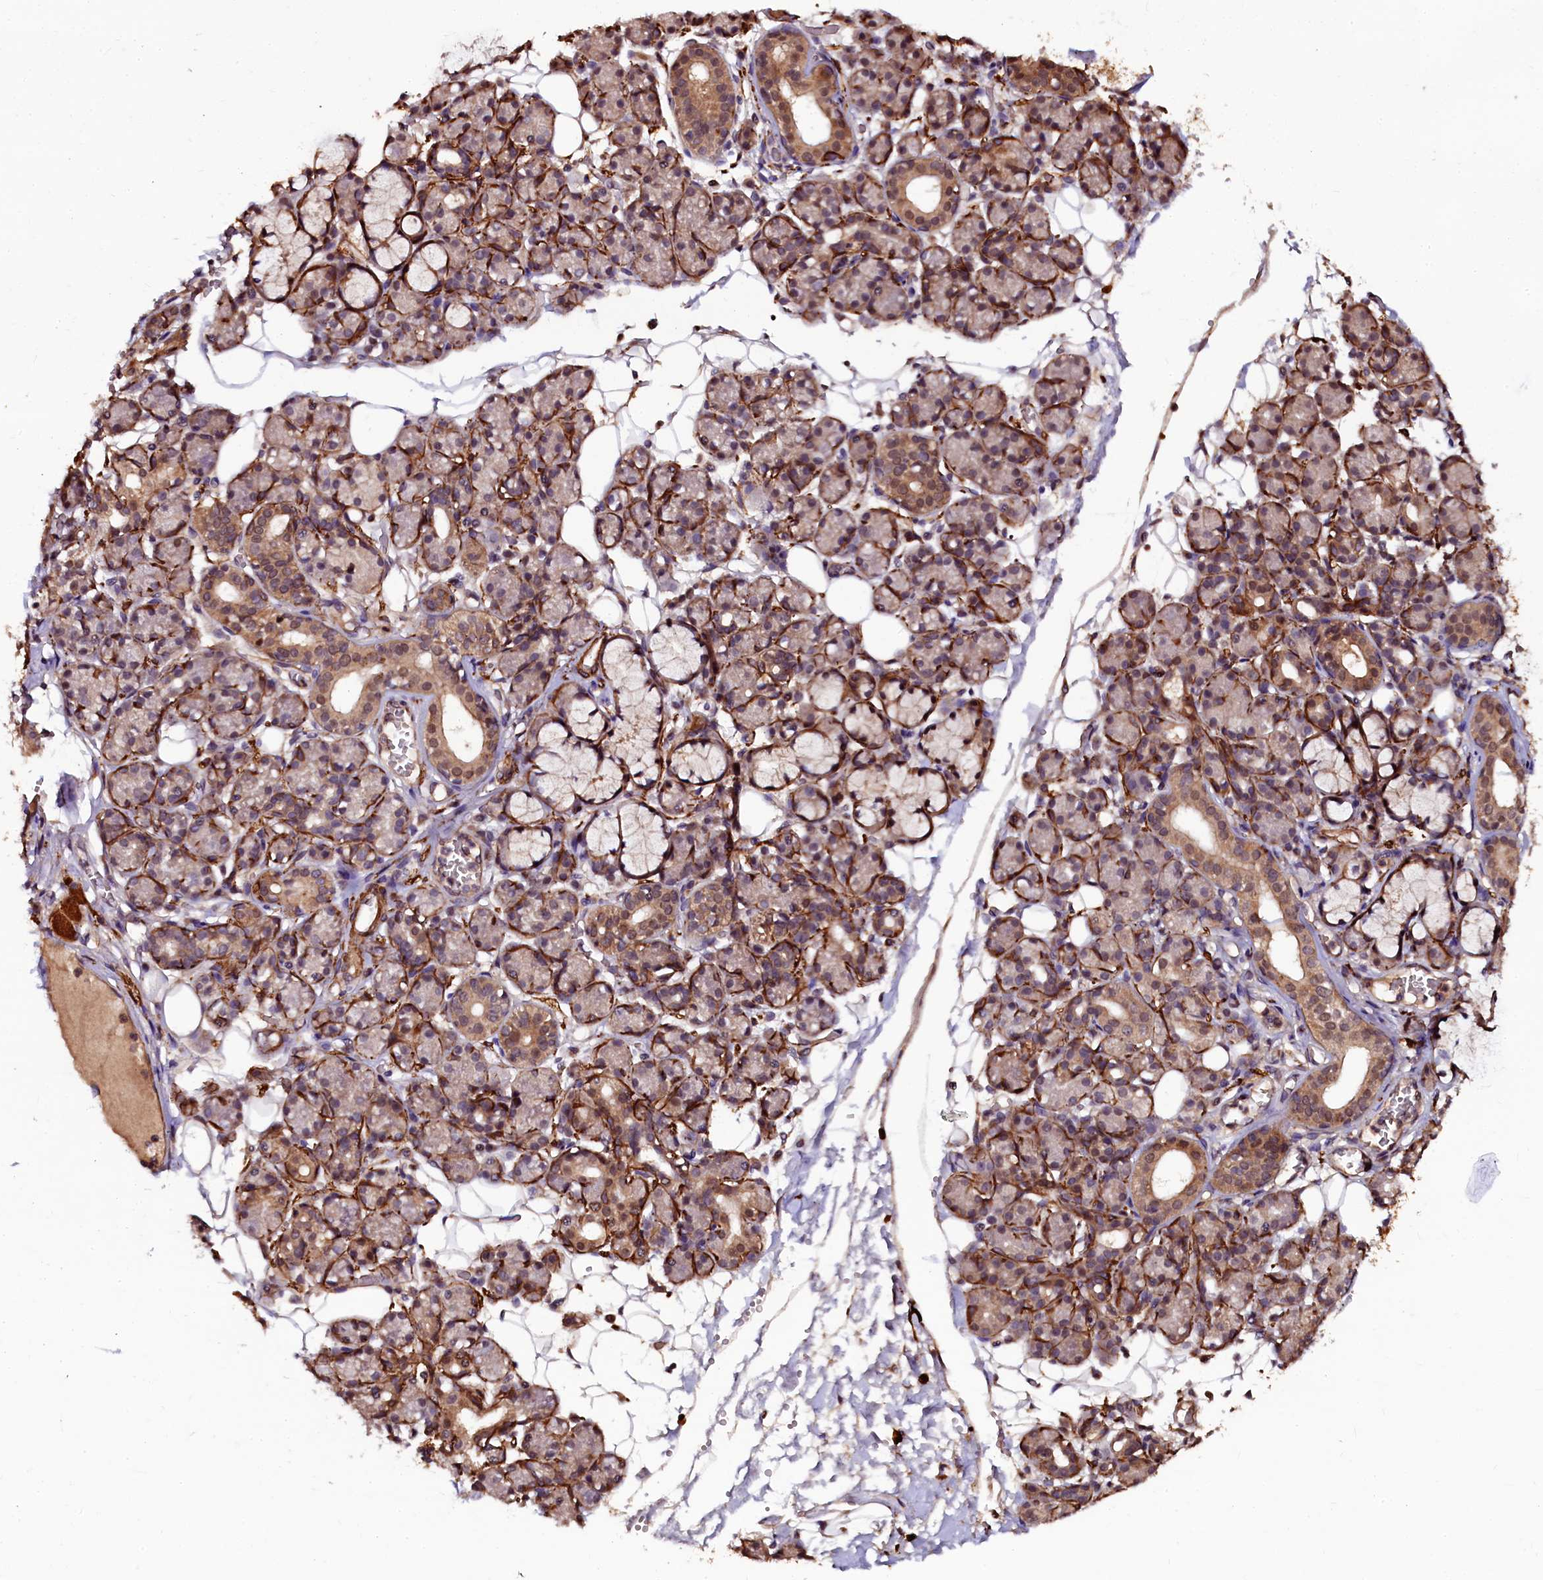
{"staining": {"intensity": "moderate", "quantity": "25%-75%", "location": "cytoplasmic/membranous,nuclear"}, "tissue": "salivary gland", "cell_type": "Glandular cells", "image_type": "normal", "snomed": [{"axis": "morphology", "description": "Normal tissue, NOS"}, {"axis": "topography", "description": "Salivary gland"}], "caption": "This micrograph shows unremarkable salivary gland stained with immunohistochemistry to label a protein in brown. The cytoplasmic/membranous,nuclear of glandular cells show moderate positivity for the protein. Nuclei are counter-stained blue.", "gene": "N4BP1", "patient": {"sex": "male", "age": 63}}